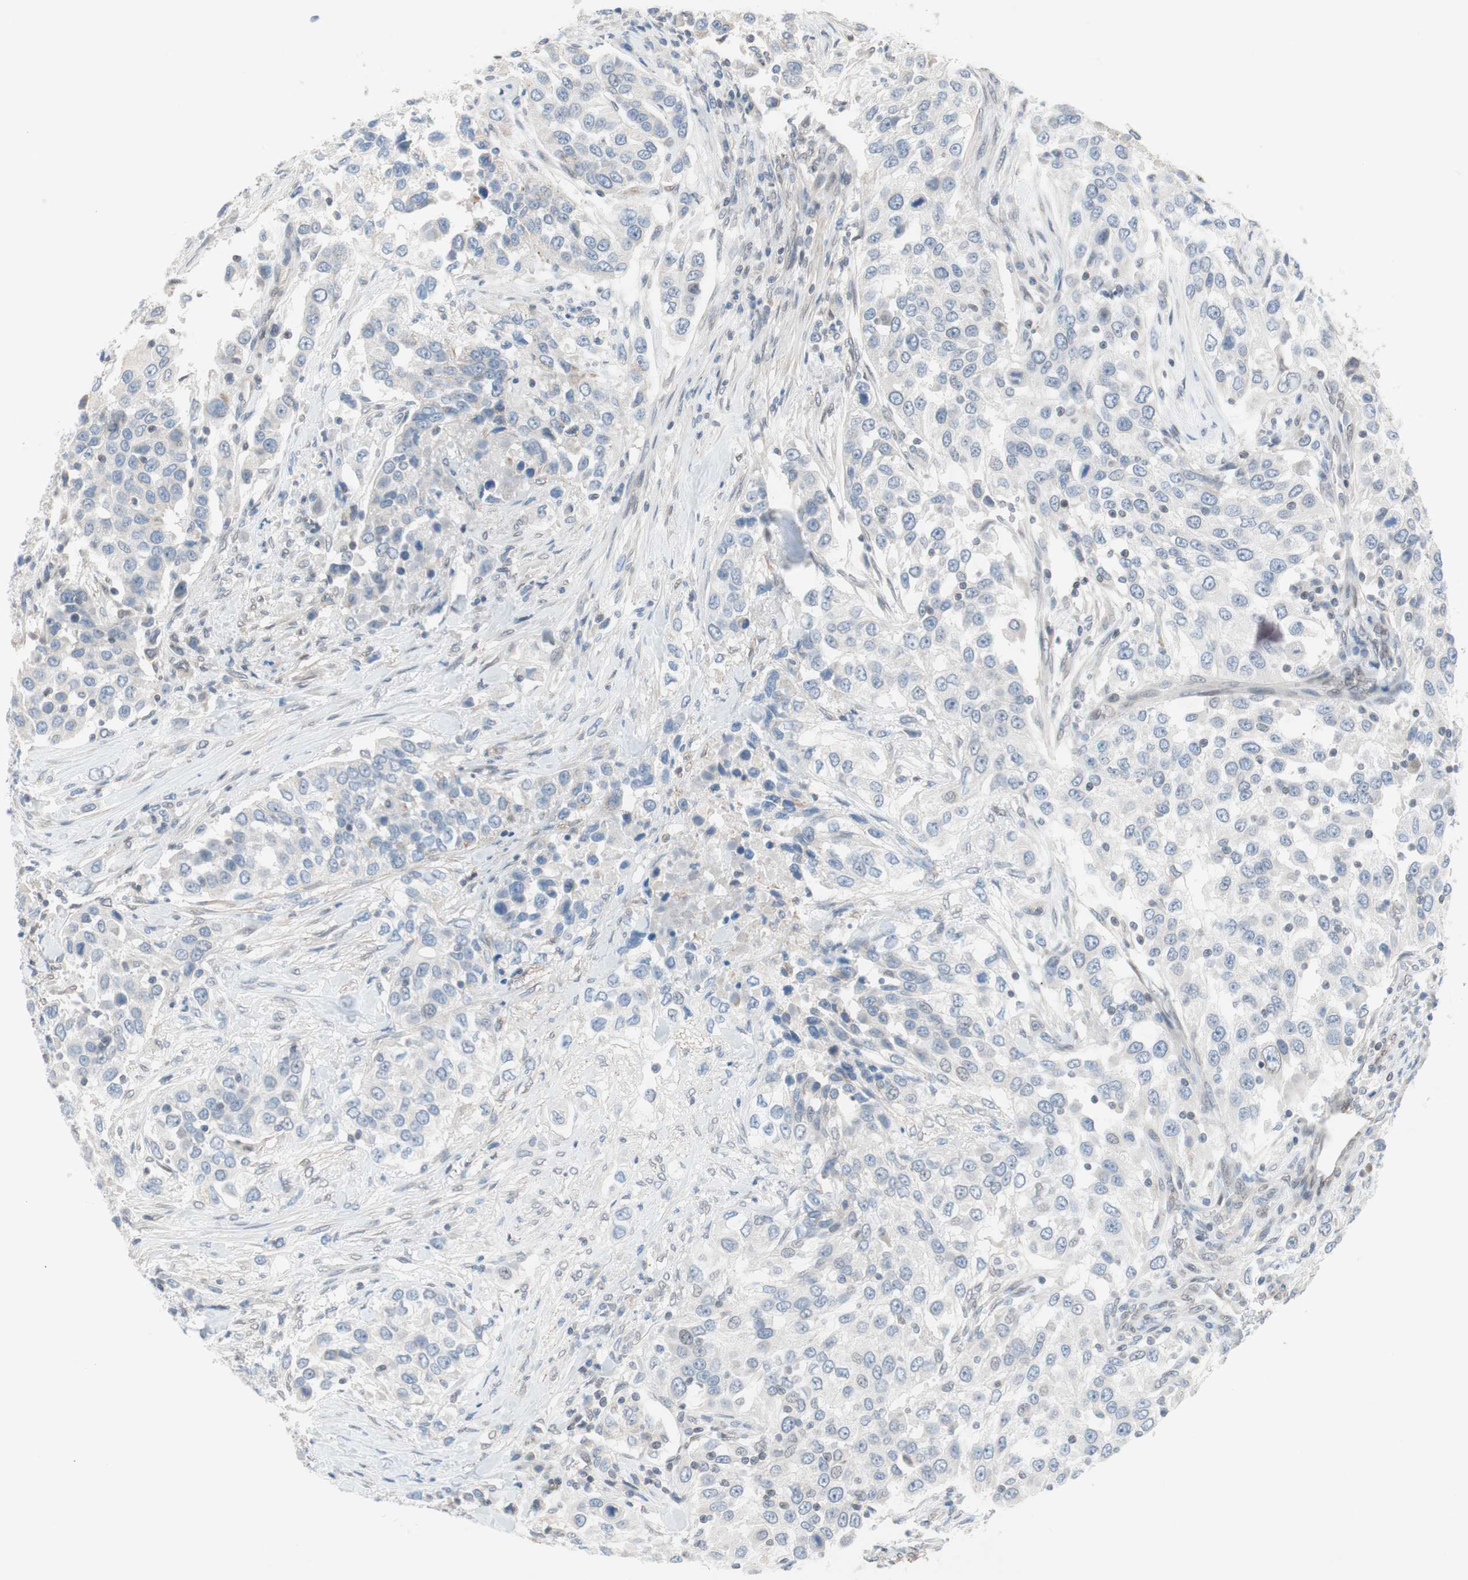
{"staining": {"intensity": "negative", "quantity": "none", "location": "none"}, "tissue": "urothelial cancer", "cell_type": "Tumor cells", "image_type": "cancer", "snomed": [{"axis": "morphology", "description": "Urothelial carcinoma, High grade"}, {"axis": "topography", "description": "Urinary bladder"}], "caption": "Urothelial carcinoma (high-grade) stained for a protein using immunohistochemistry (IHC) shows no positivity tumor cells.", "gene": "ARNT2", "patient": {"sex": "female", "age": 80}}